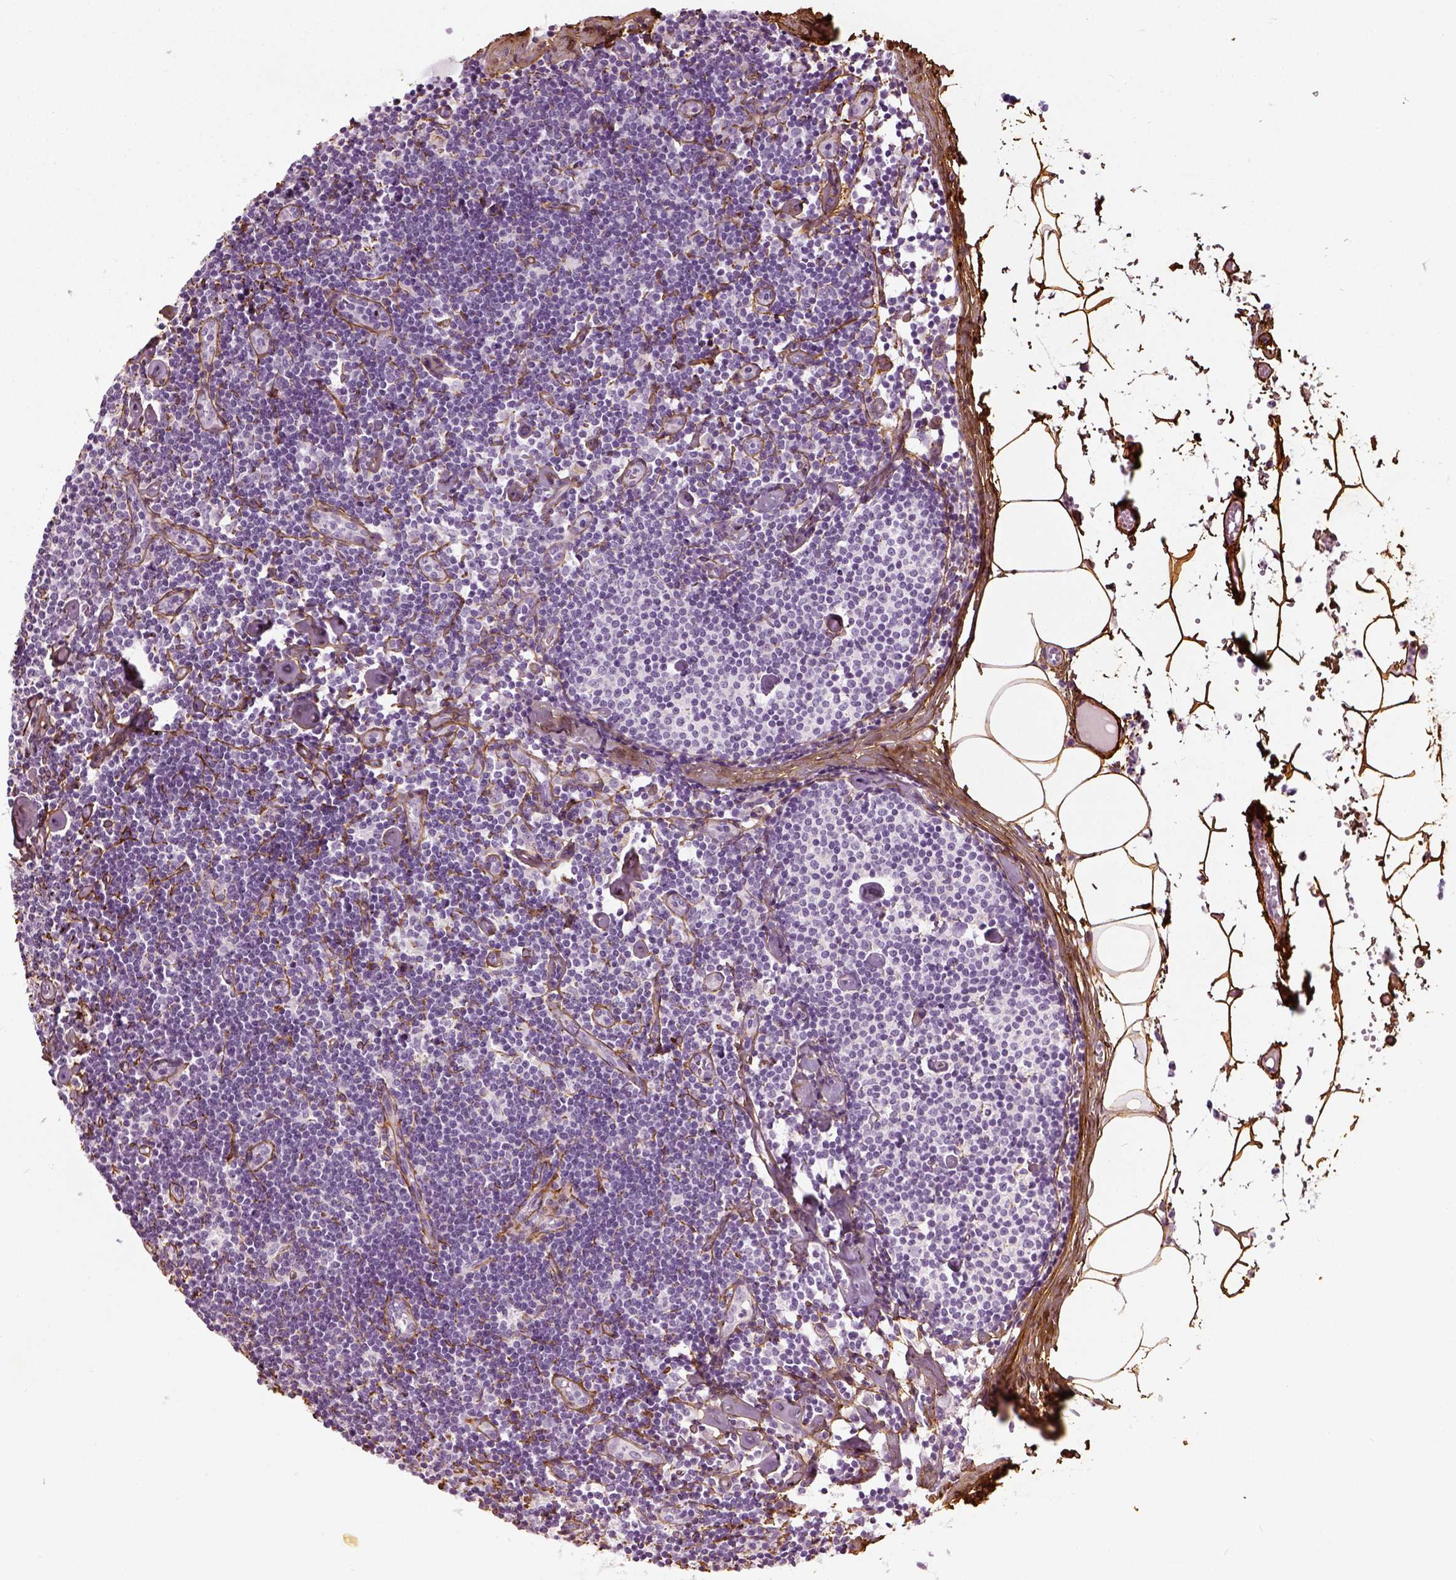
{"staining": {"intensity": "negative", "quantity": "none", "location": "none"}, "tissue": "lymph node", "cell_type": "Germinal center cells", "image_type": "normal", "snomed": [{"axis": "morphology", "description": "Normal tissue, NOS"}, {"axis": "topography", "description": "Lymph node"}], "caption": "Protein analysis of benign lymph node exhibits no significant expression in germinal center cells. (Immunohistochemistry, brightfield microscopy, high magnification).", "gene": "COL6A2", "patient": {"sex": "female", "age": 42}}